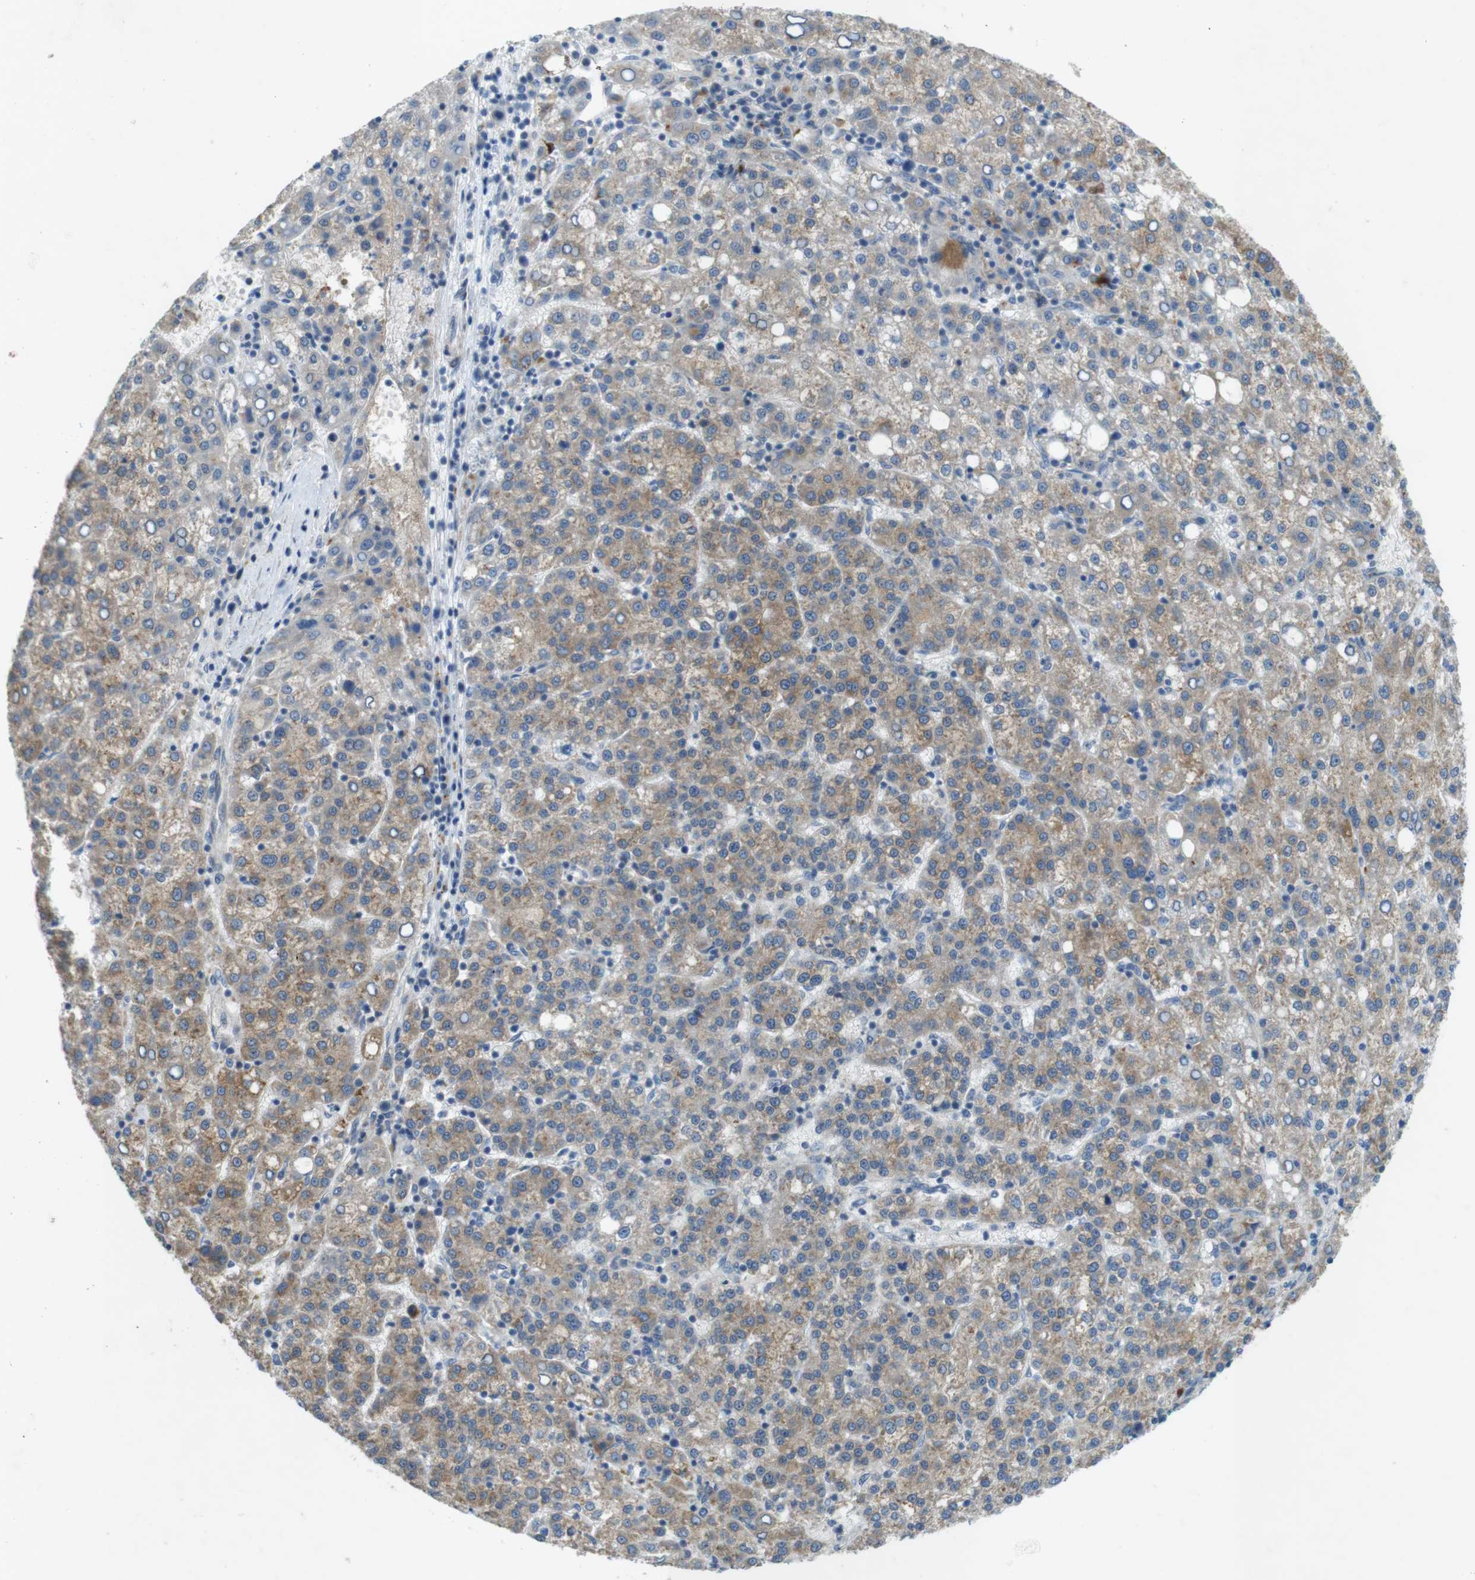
{"staining": {"intensity": "weak", "quantity": ">75%", "location": "cytoplasmic/membranous"}, "tissue": "liver cancer", "cell_type": "Tumor cells", "image_type": "cancer", "snomed": [{"axis": "morphology", "description": "Carcinoma, Hepatocellular, NOS"}, {"axis": "topography", "description": "Liver"}], "caption": "The histopathology image exhibits a brown stain indicating the presence of a protein in the cytoplasmic/membranous of tumor cells in liver cancer (hepatocellular carcinoma).", "gene": "TYW1", "patient": {"sex": "female", "age": 58}}